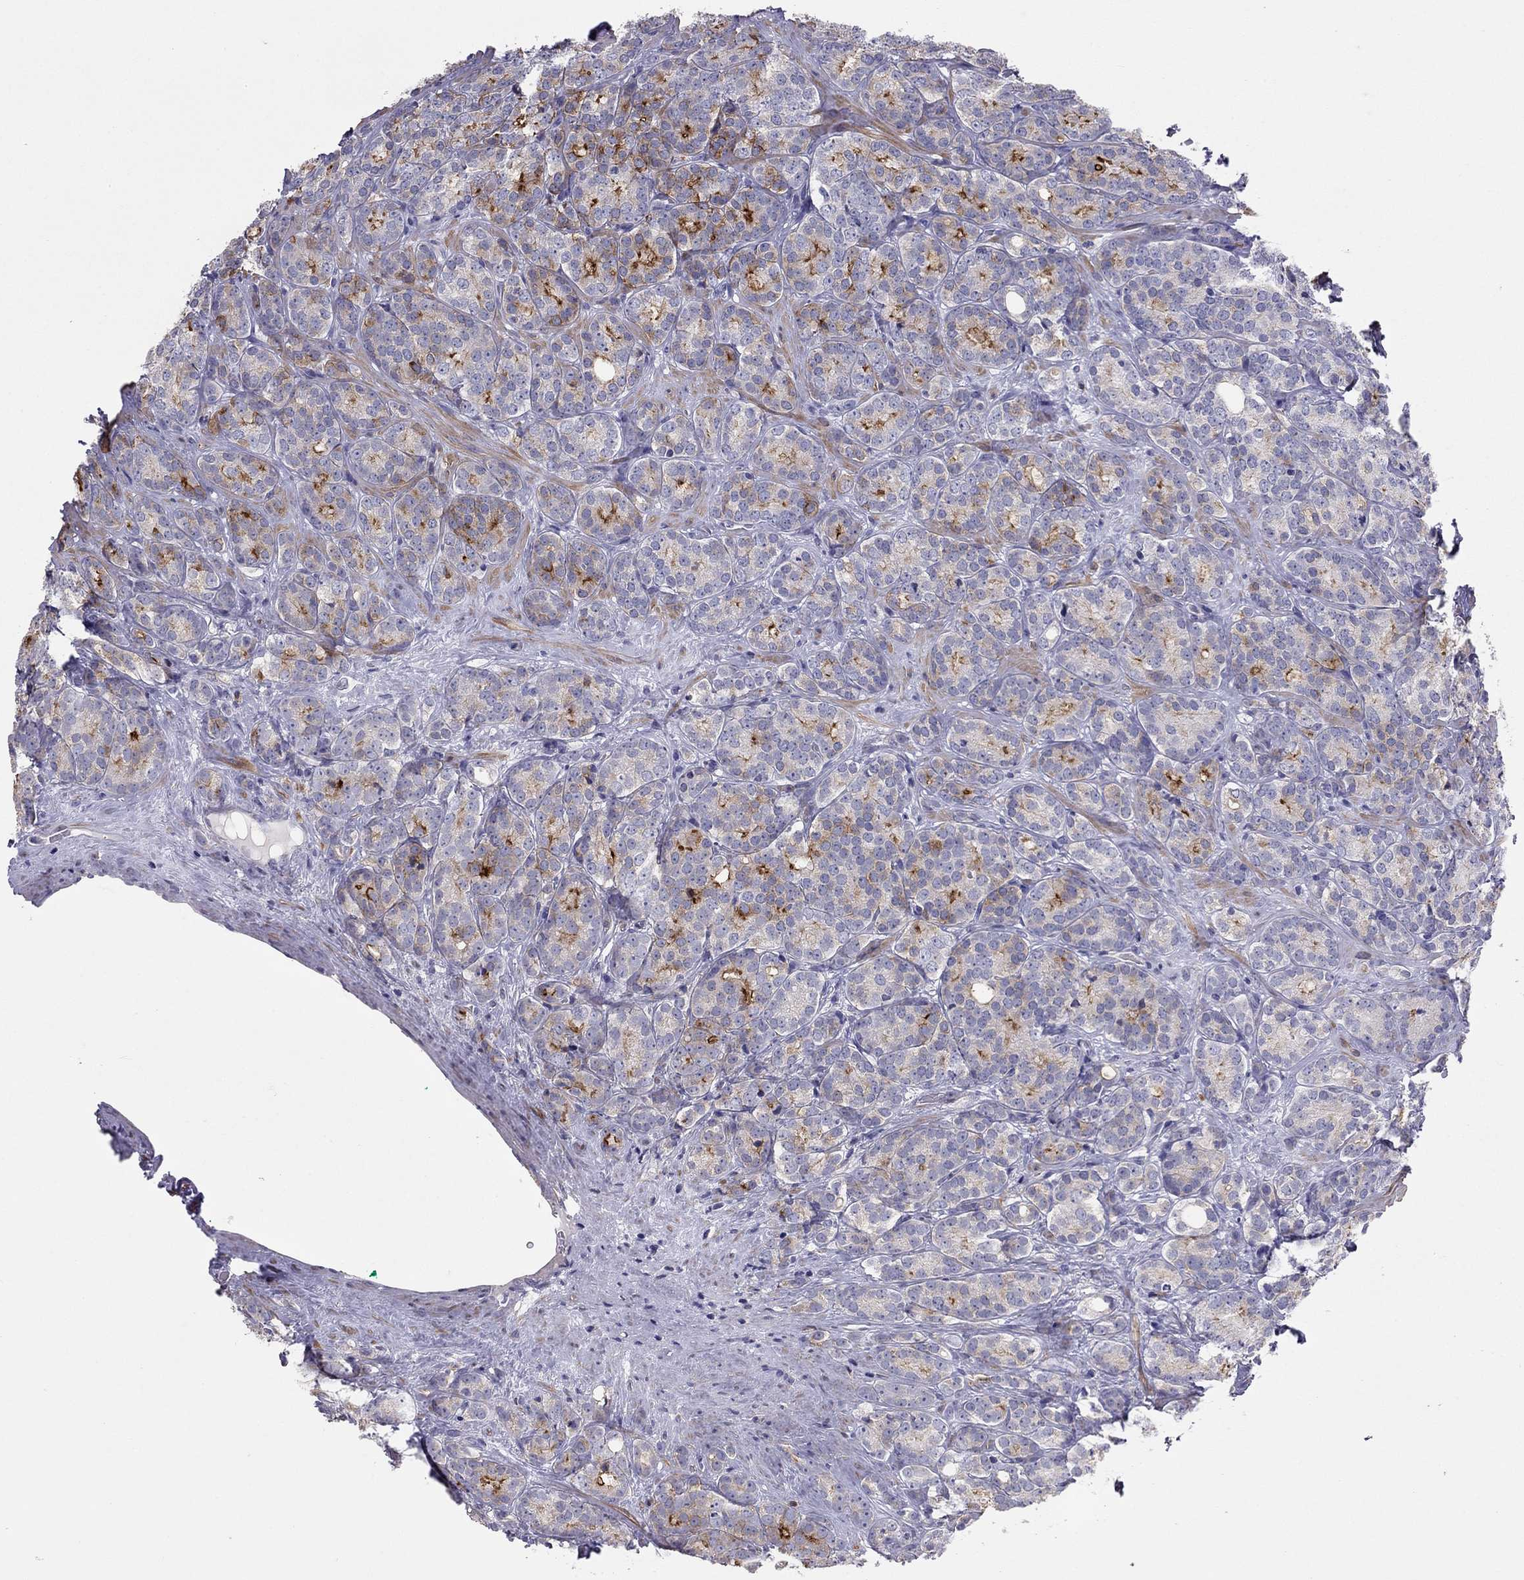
{"staining": {"intensity": "strong", "quantity": "<25%", "location": "cytoplasmic/membranous"}, "tissue": "prostate cancer", "cell_type": "Tumor cells", "image_type": "cancer", "snomed": [{"axis": "morphology", "description": "Adenocarcinoma, NOS"}, {"axis": "topography", "description": "Prostate"}], "caption": "Immunohistochemical staining of human prostate cancer reveals medium levels of strong cytoplasmic/membranous protein staining in about <25% of tumor cells.", "gene": "SYTL2", "patient": {"sex": "male", "age": 71}}